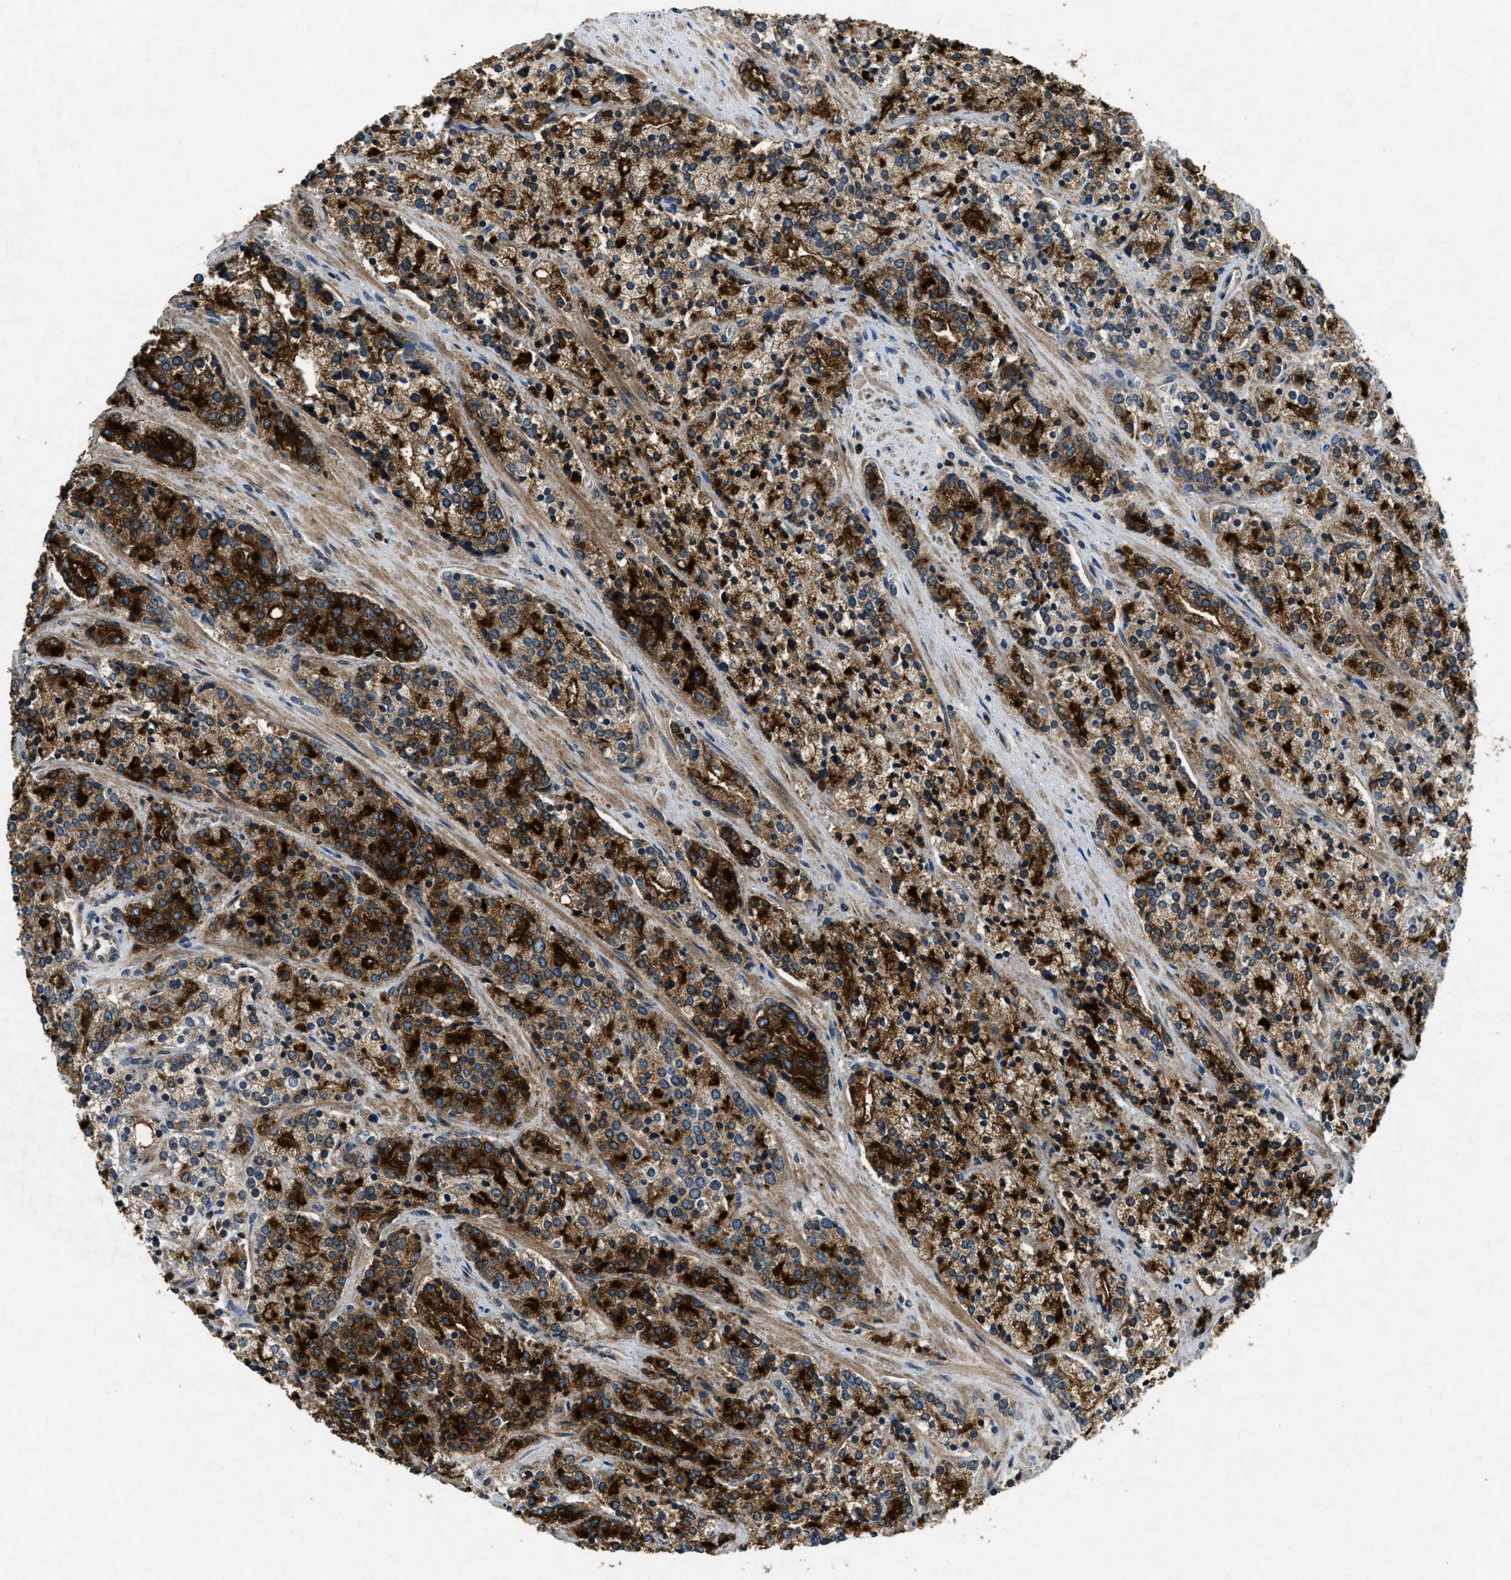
{"staining": {"intensity": "strong", "quantity": ">75%", "location": "cytoplasmic/membranous"}, "tissue": "prostate cancer", "cell_type": "Tumor cells", "image_type": "cancer", "snomed": [{"axis": "morphology", "description": "Adenocarcinoma, High grade"}, {"axis": "topography", "description": "Prostate"}], "caption": "IHC micrograph of human prostate high-grade adenocarcinoma stained for a protein (brown), which reveals high levels of strong cytoplasmic/membranous expression in about >75% of tumor cells.", "gene": "RAB3D", "patient": {"sex": "male", "age": 71}}